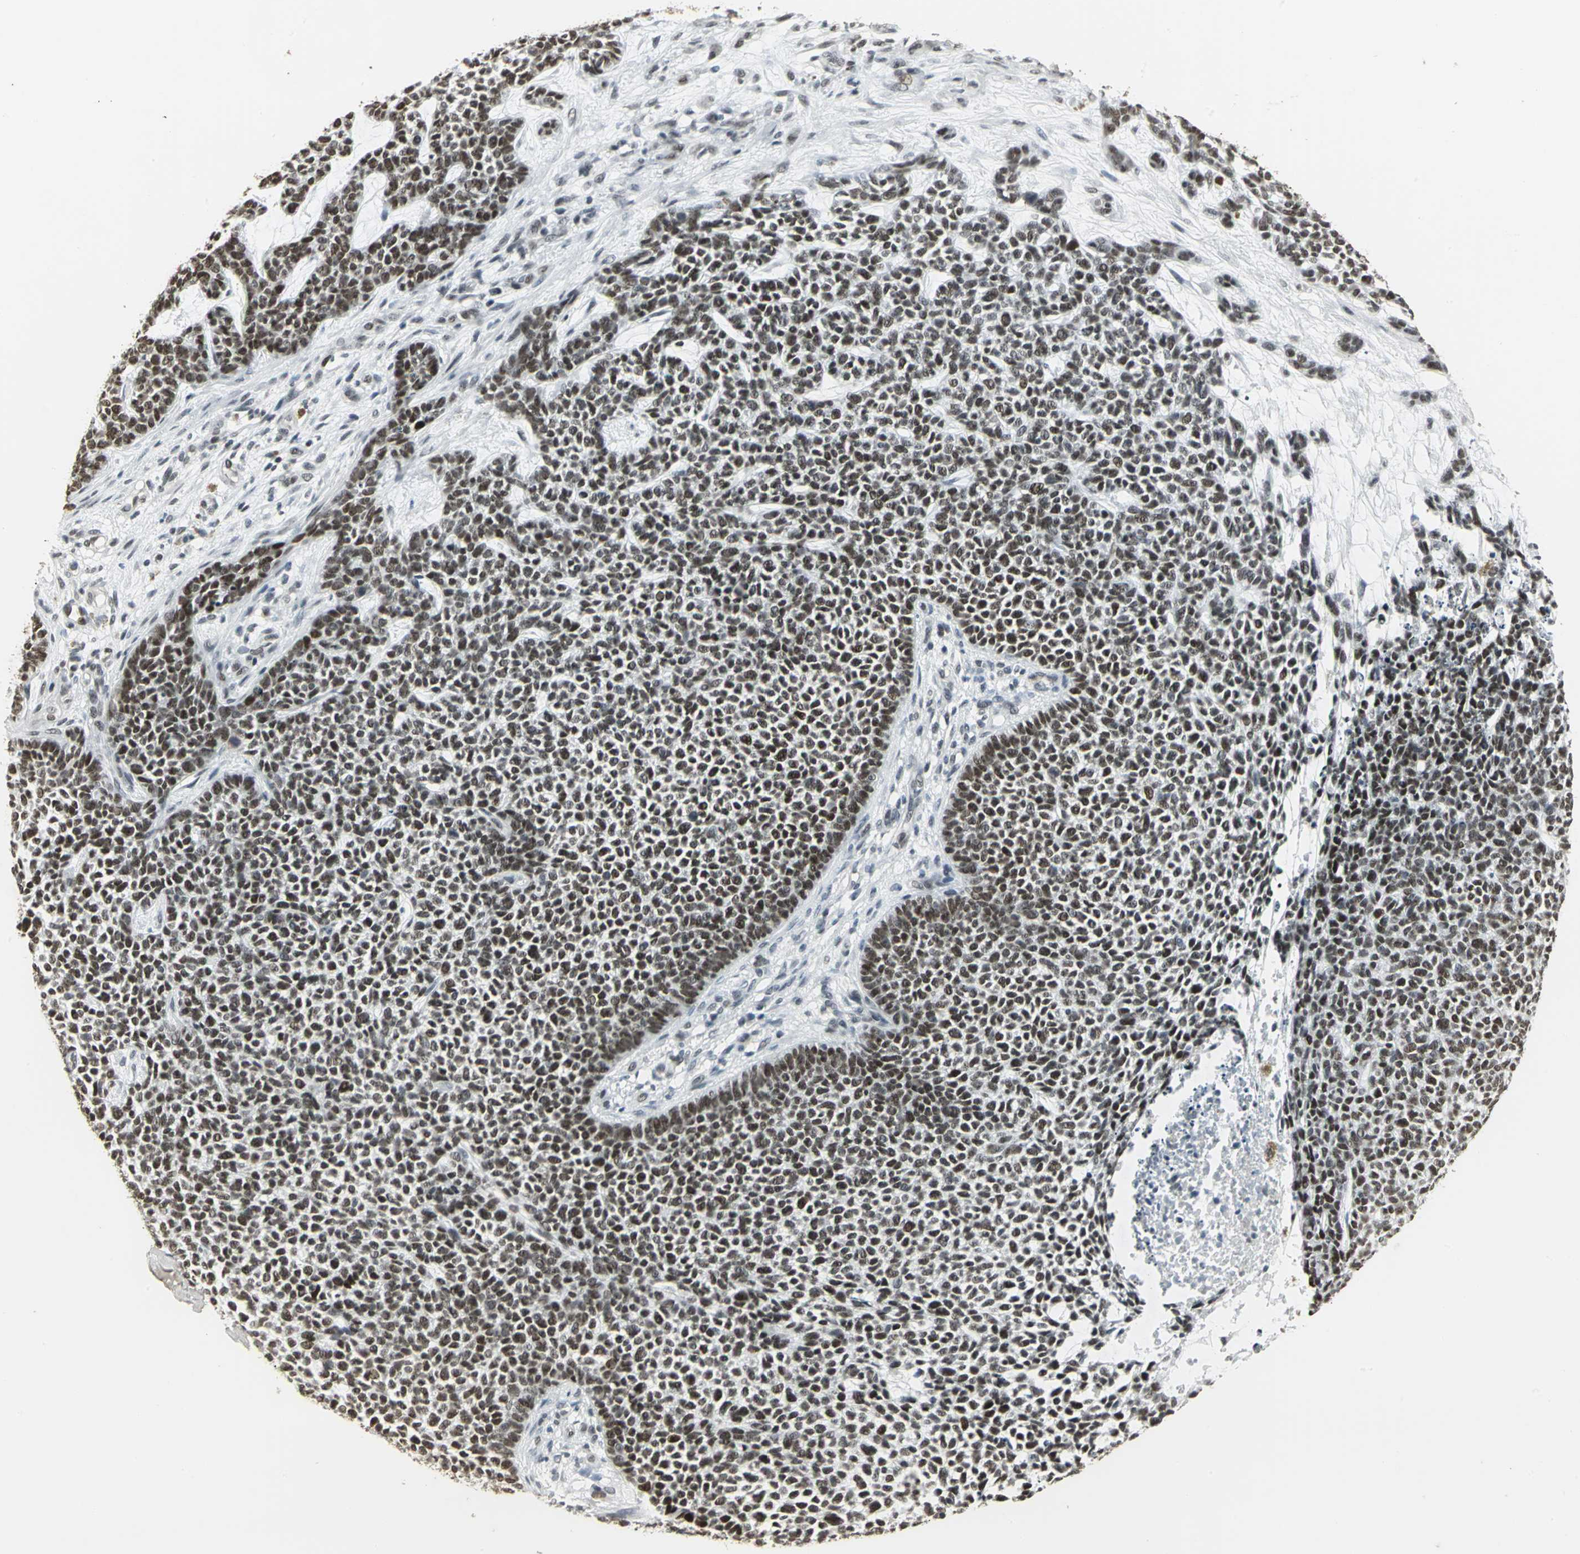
{"staining": {"intensity": "strong", "quantity": ">75%", "location": "nuclear"}, "tissue": "skin cancer", "cell_type": "Tumor cells", "image_type": "cancer", "snomed": [{"axis": "morphology", "description": "Basal cell carcinoma"}, {"axis": "topography", "description": "Skin"}], "caption": "IHC image of neoplastic tissue: basal cell carcinoma (skin) stained using immunohistochemistry reveals high levels of strong protein expression localized specifically in the nuclear of tumor cells, appearing as a nuclear brown color.", "gene": "CBX3", "patient": {"sex": "female", "age": 84}}